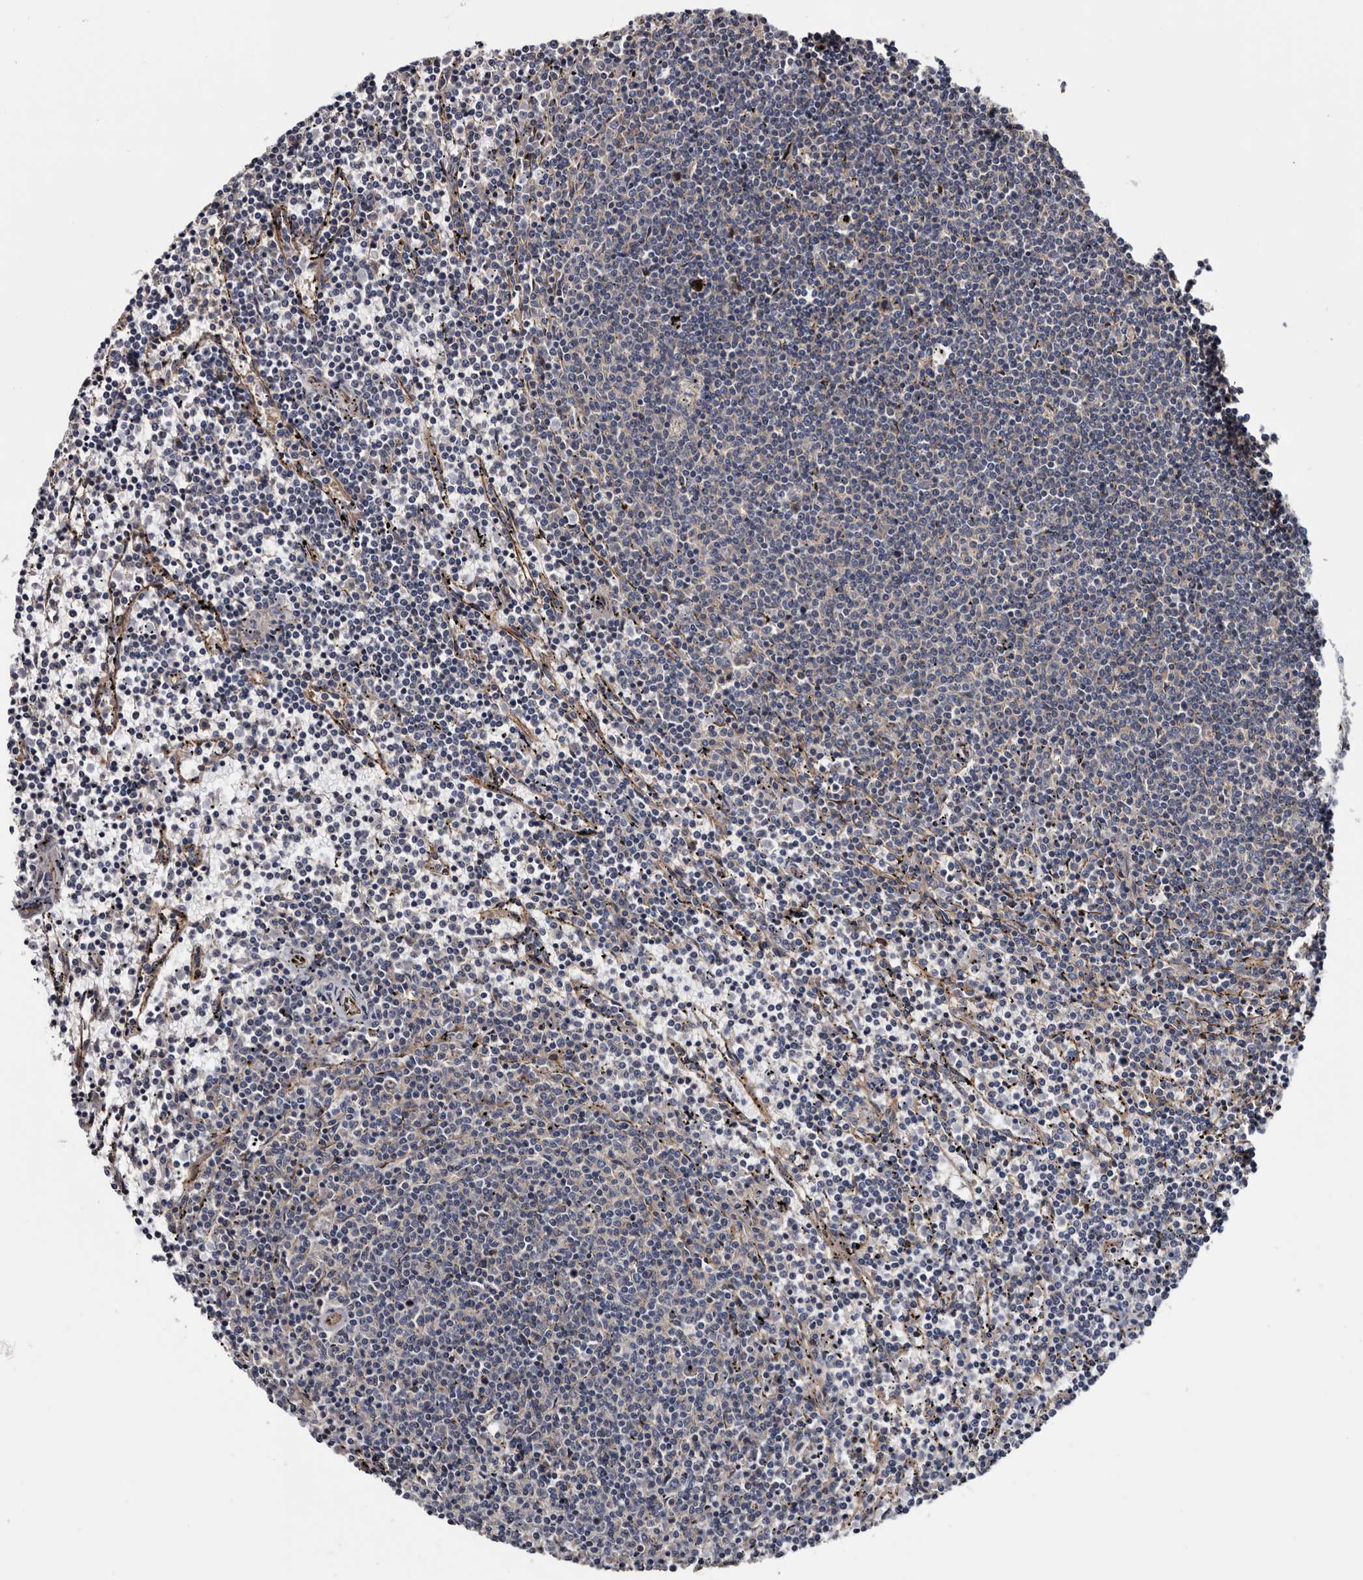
{"staining": {"intensity": "negative", "quantity": "none", "location": "none"}, "tissue": "lymphoma", "cell_type": "Tumor cells", "image_type": "cancer", "snomed": [{"axis": "morphology", "description": "Malignant lymphoma, non-Hodgkin's type, Low grade"}, {"axis": "topography", "description": "Spleen"}], "caption": "This is an immunohistochemistry photomicrograph of lymphoma. There is no expression in tumor cells.", "gene": "TSPAN17", "patient": {"sex": "female", "age": 50}}